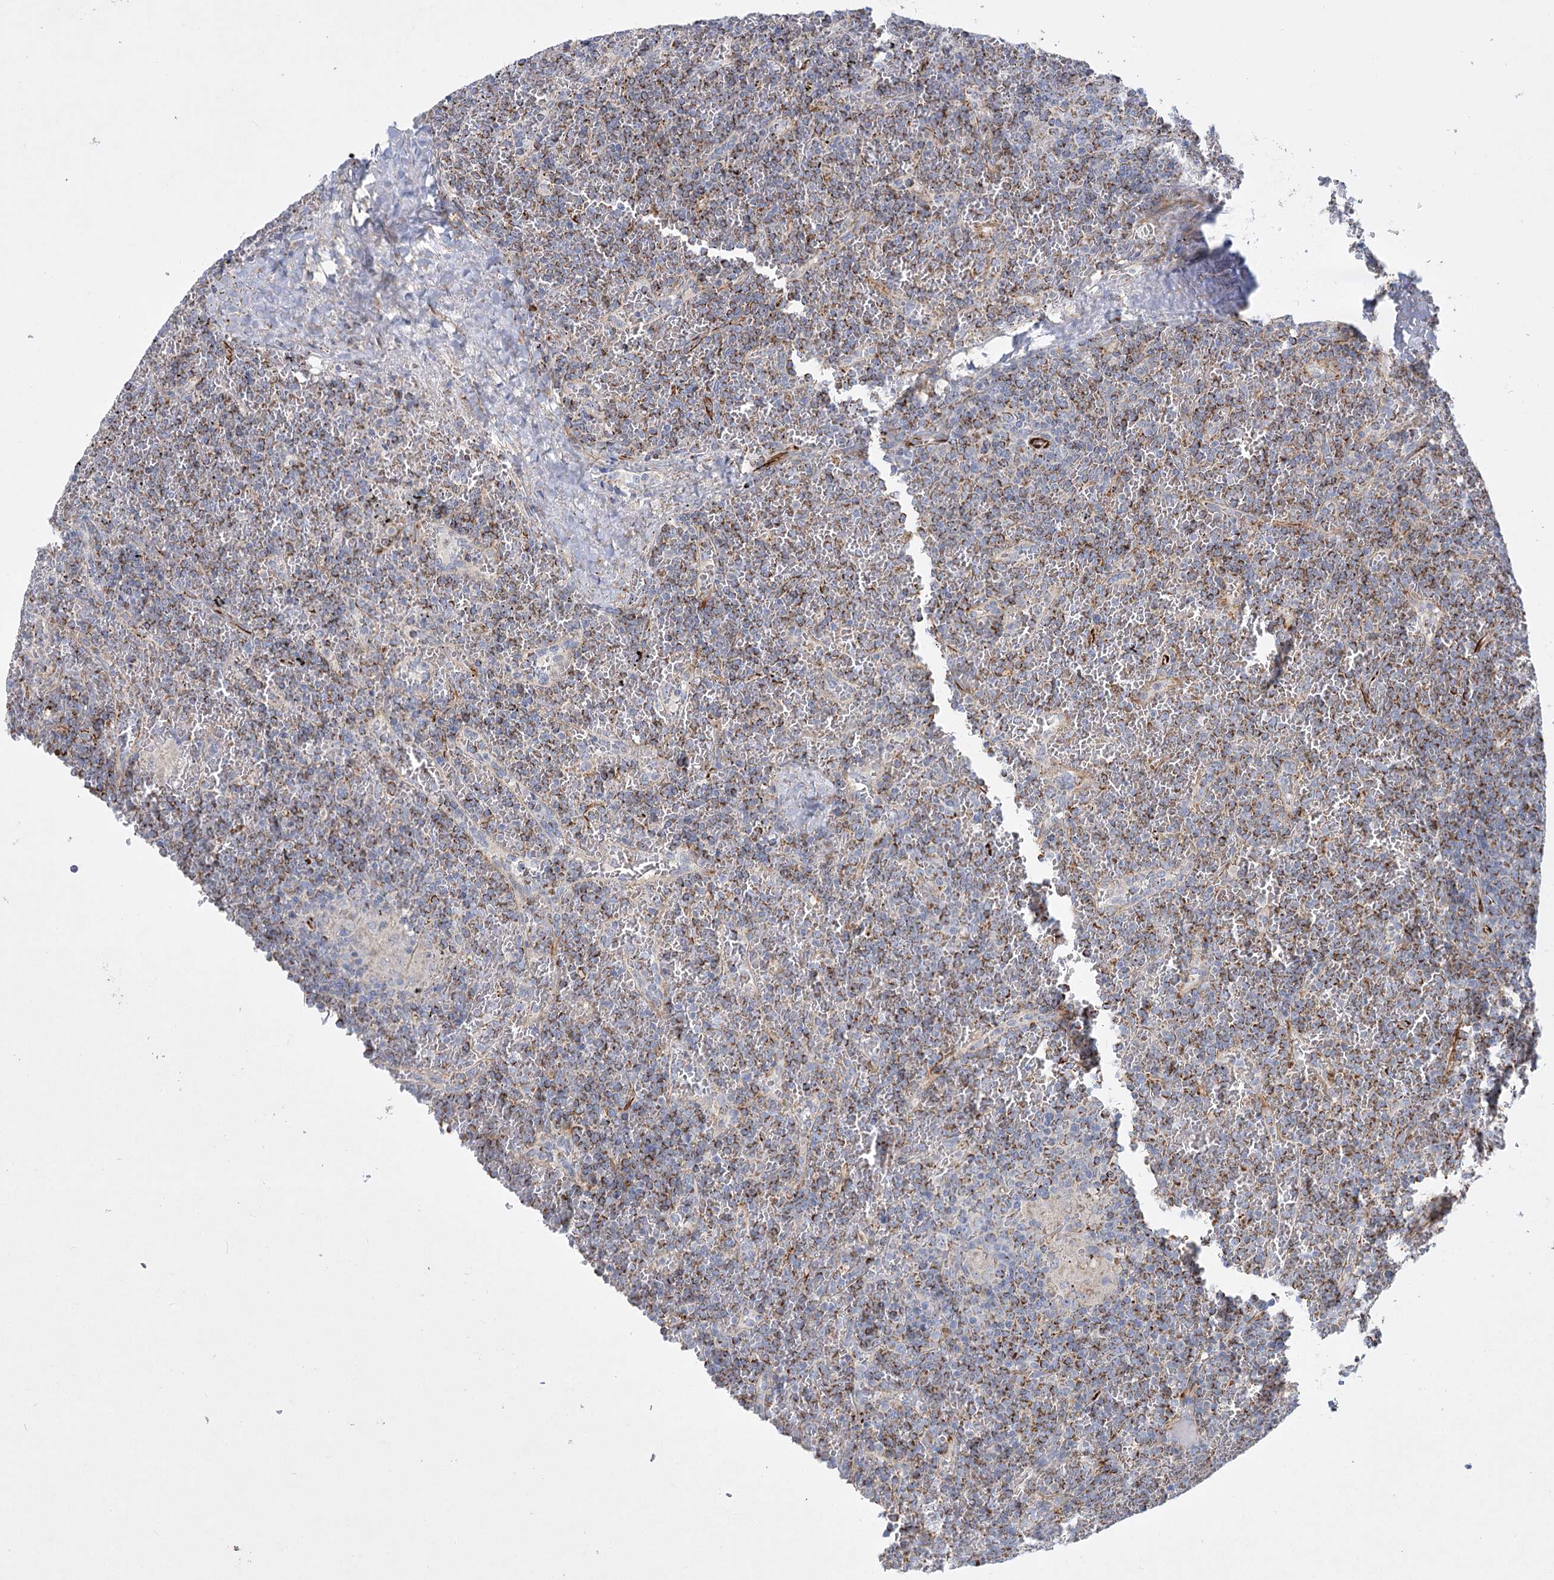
{"staining": {"intensity": "moderate", "quantity": ">75%", "location": "cytoplasmic/membranous"}, "tissue": "lymphoma", "cell_type": "Tumor cells", "image_type": "cancer", "snomed": [{"axis": "morphology", "description": "Malignant lymphoma, non-Hodgkin's type, Low grade"}, {"axis": "topography", "description": "Spleen"}], "caption": "There is medium levels of moderate cytoplasmic/membranous expression in tumor cells of low-grade malignant lymphoma, non-Hodgkin's type, as demonstrated by immunohistochemical staining (brown color).", "gene": "DHTKD1", "patient": {"sex": "female", "age": 19}}